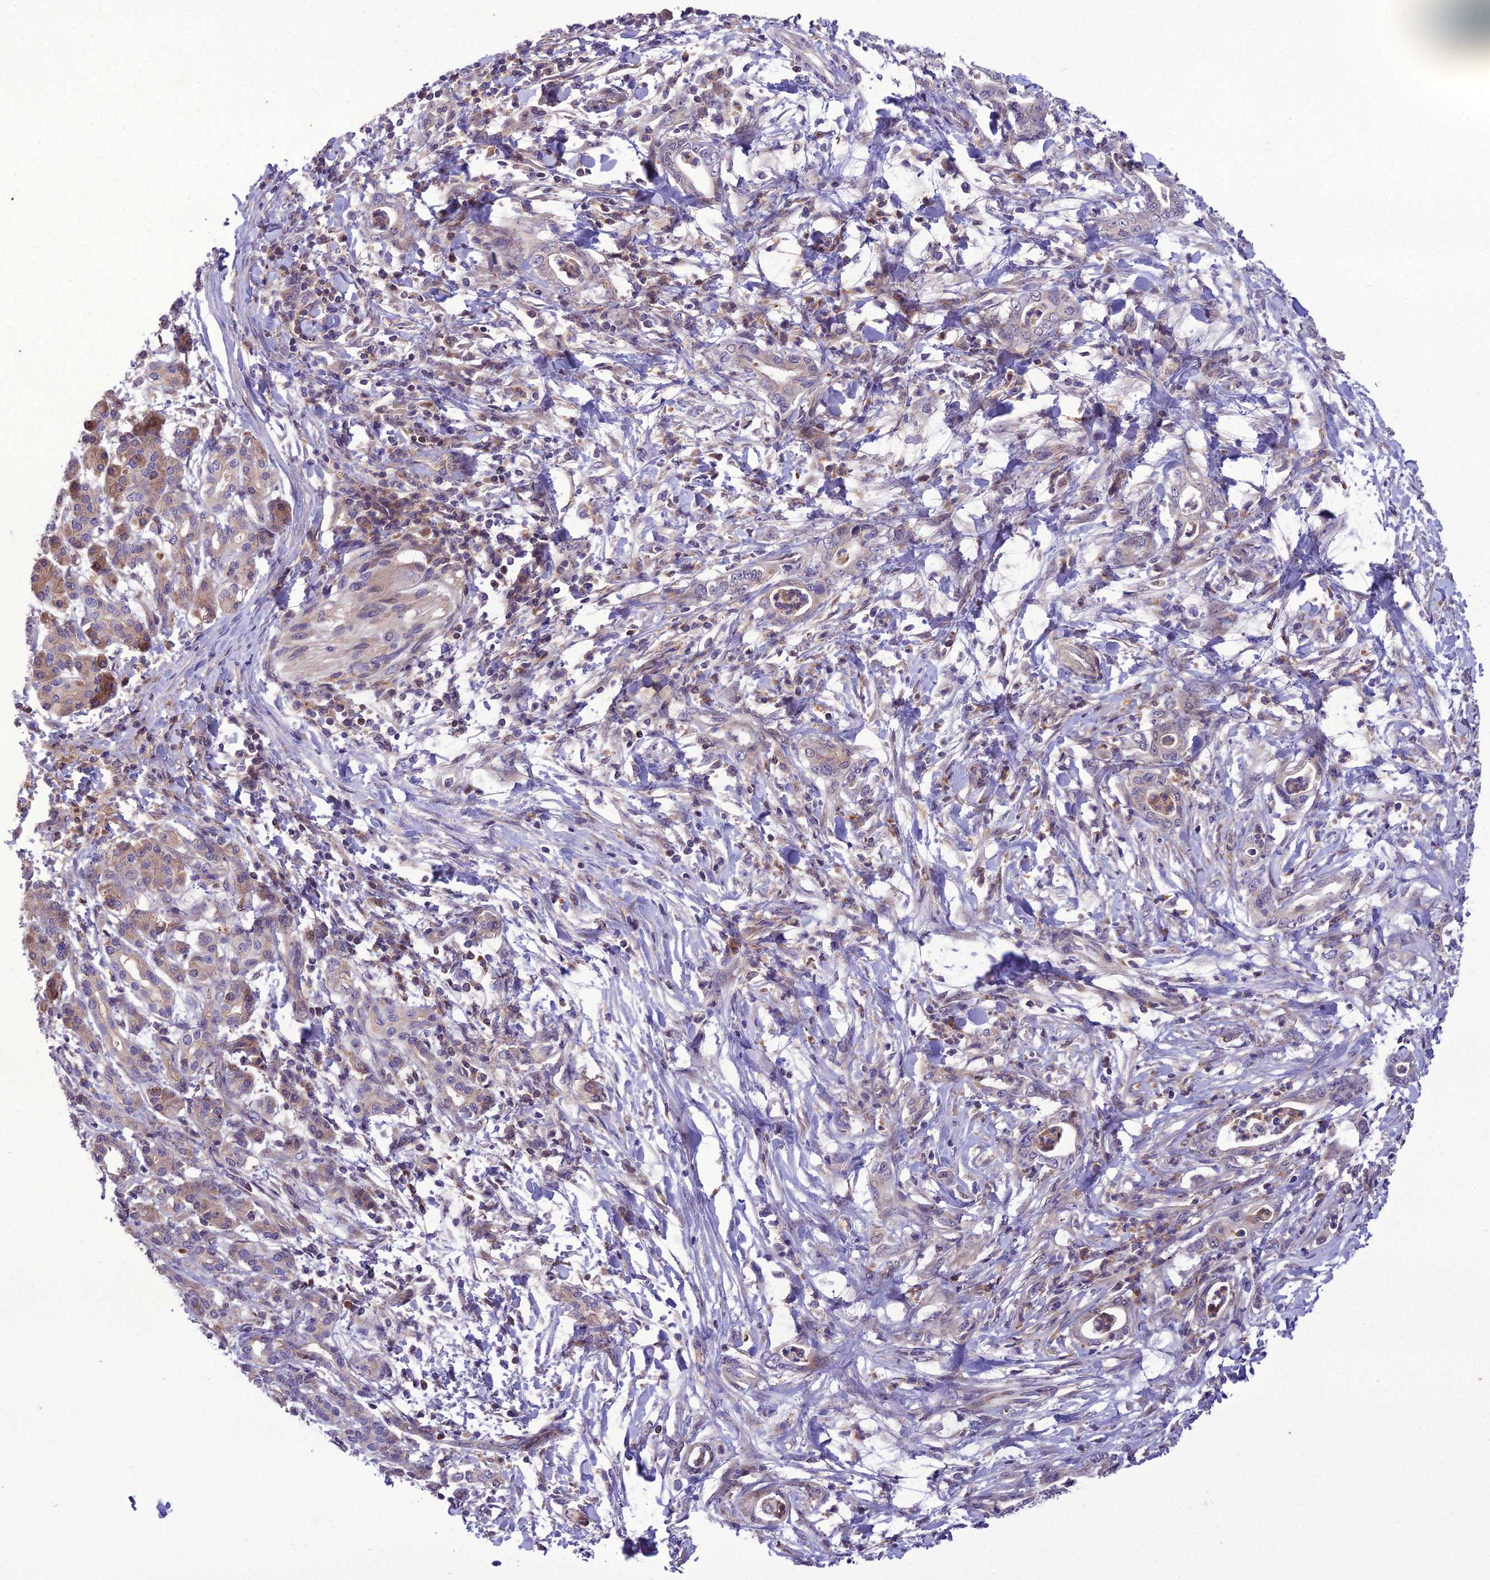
{"staining": {"intensity": "negative", "quantity": "none", "location": "none"}, "tissue": "pancreatic cancer", "cell_type": "Tumor cells", "image_type": "cancer", "snomed": [{"axis": "morphology", "description": "Normal tissue, NOS"}, {"axis": "morphology", "description": "Adenocarcinoma, NOS"}, {"axis": "topography", "description": "Pancreas"}], "caption": "DAB (3,3'-diaminobenzidine) immunohistochemical staining of human pancreatic cancer (adenocarcinoma) reveals no significant expression in tumor cells.", "gene": "GDF6", "patient": {"sex": "female", "age": 55}}